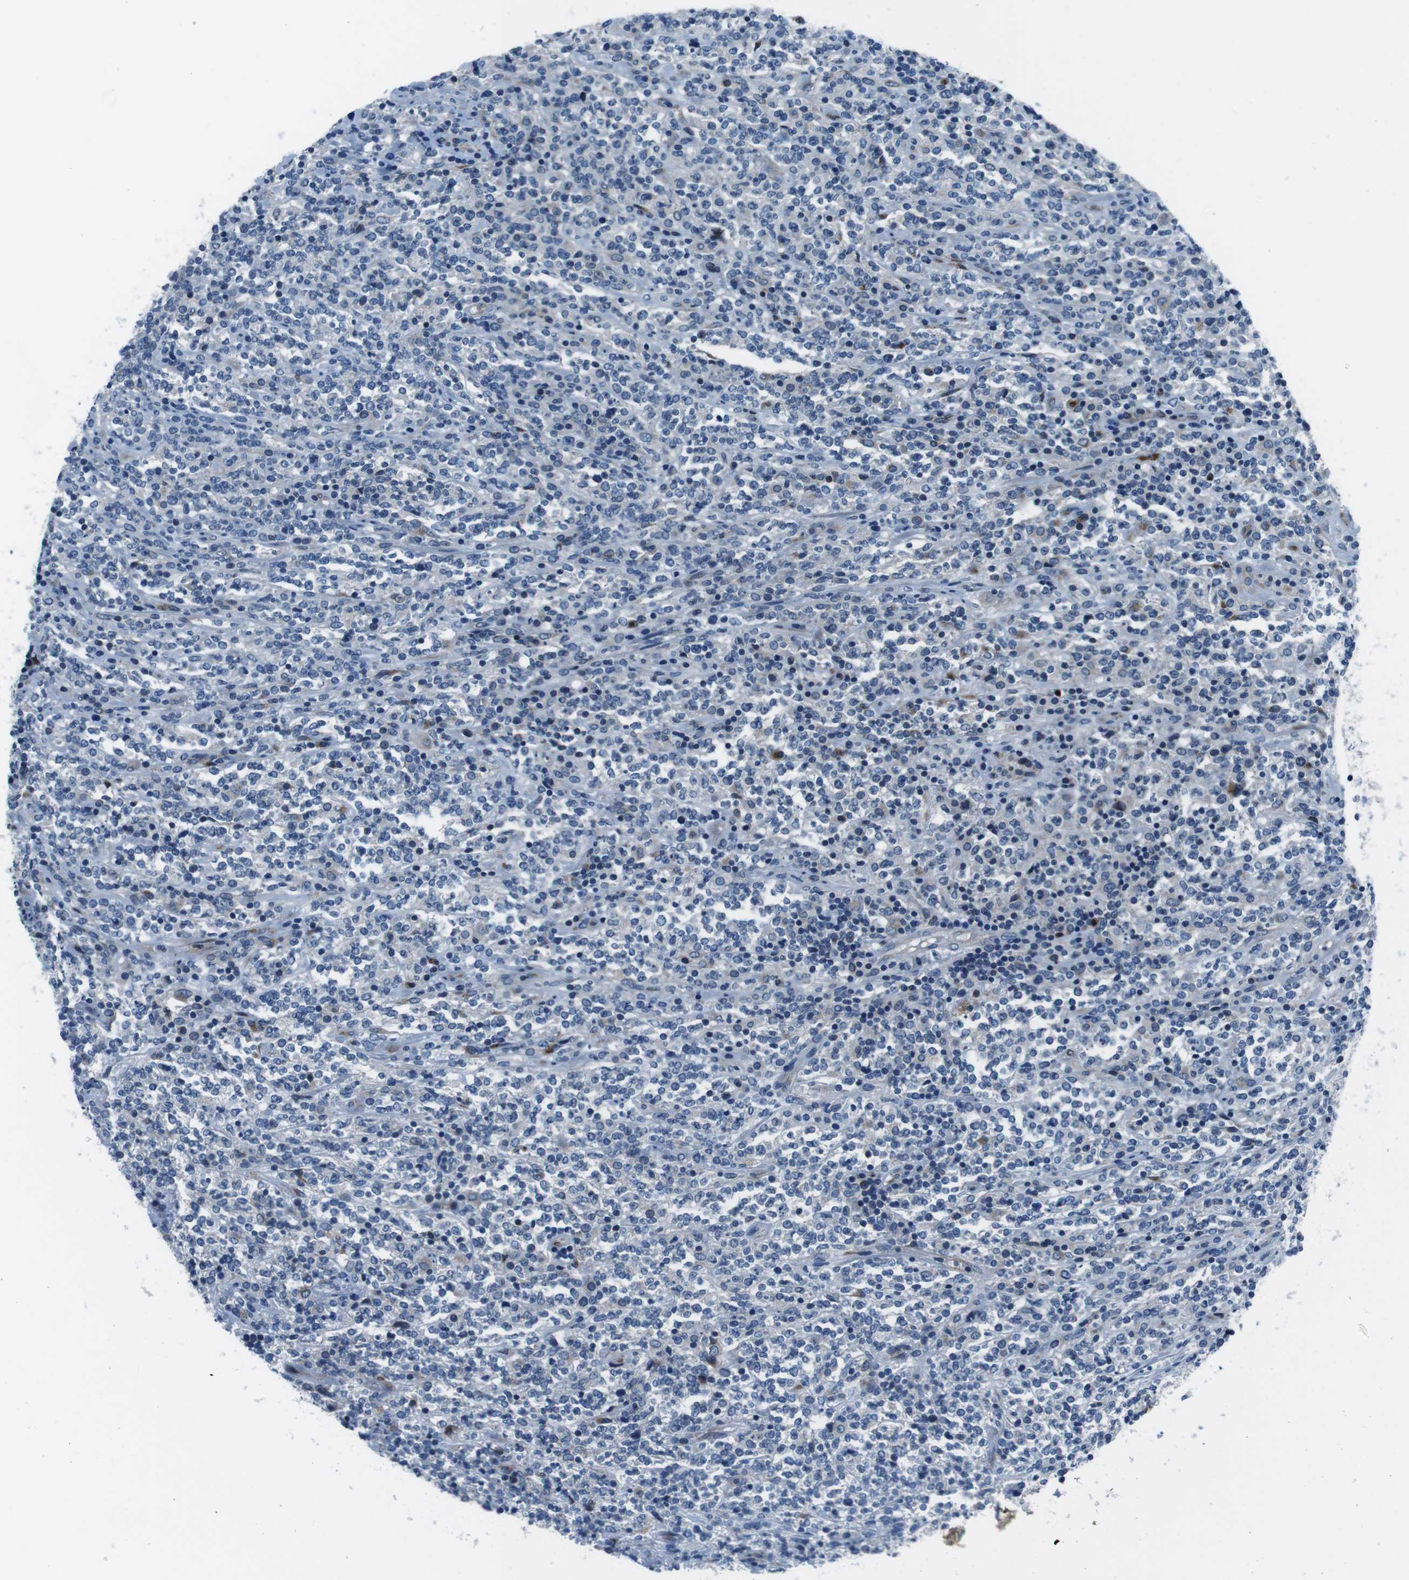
{"staining": {"intensity": "negative", "quantity": "none", "location": "none"}, "tissue": "lymphoma", "cell_type": "Tumor cells", "image_type": "cancer", "snomed": [{"axis": "morphology", "description": "Malignant lymphoma, non-Hodgkin's type, High grade"}, {"axis": "topography", "description": "Soft tissue"}], "caption": "An IHC image of high-grade malignant lymphoma, non-Hodgkin's type is shown. There is no staining in tumor cells of high-grade malignant lymphoma, non-Hodgkin's type.", "gene": "NUCB2", "patient": {"sex": "male", "age": 18}}